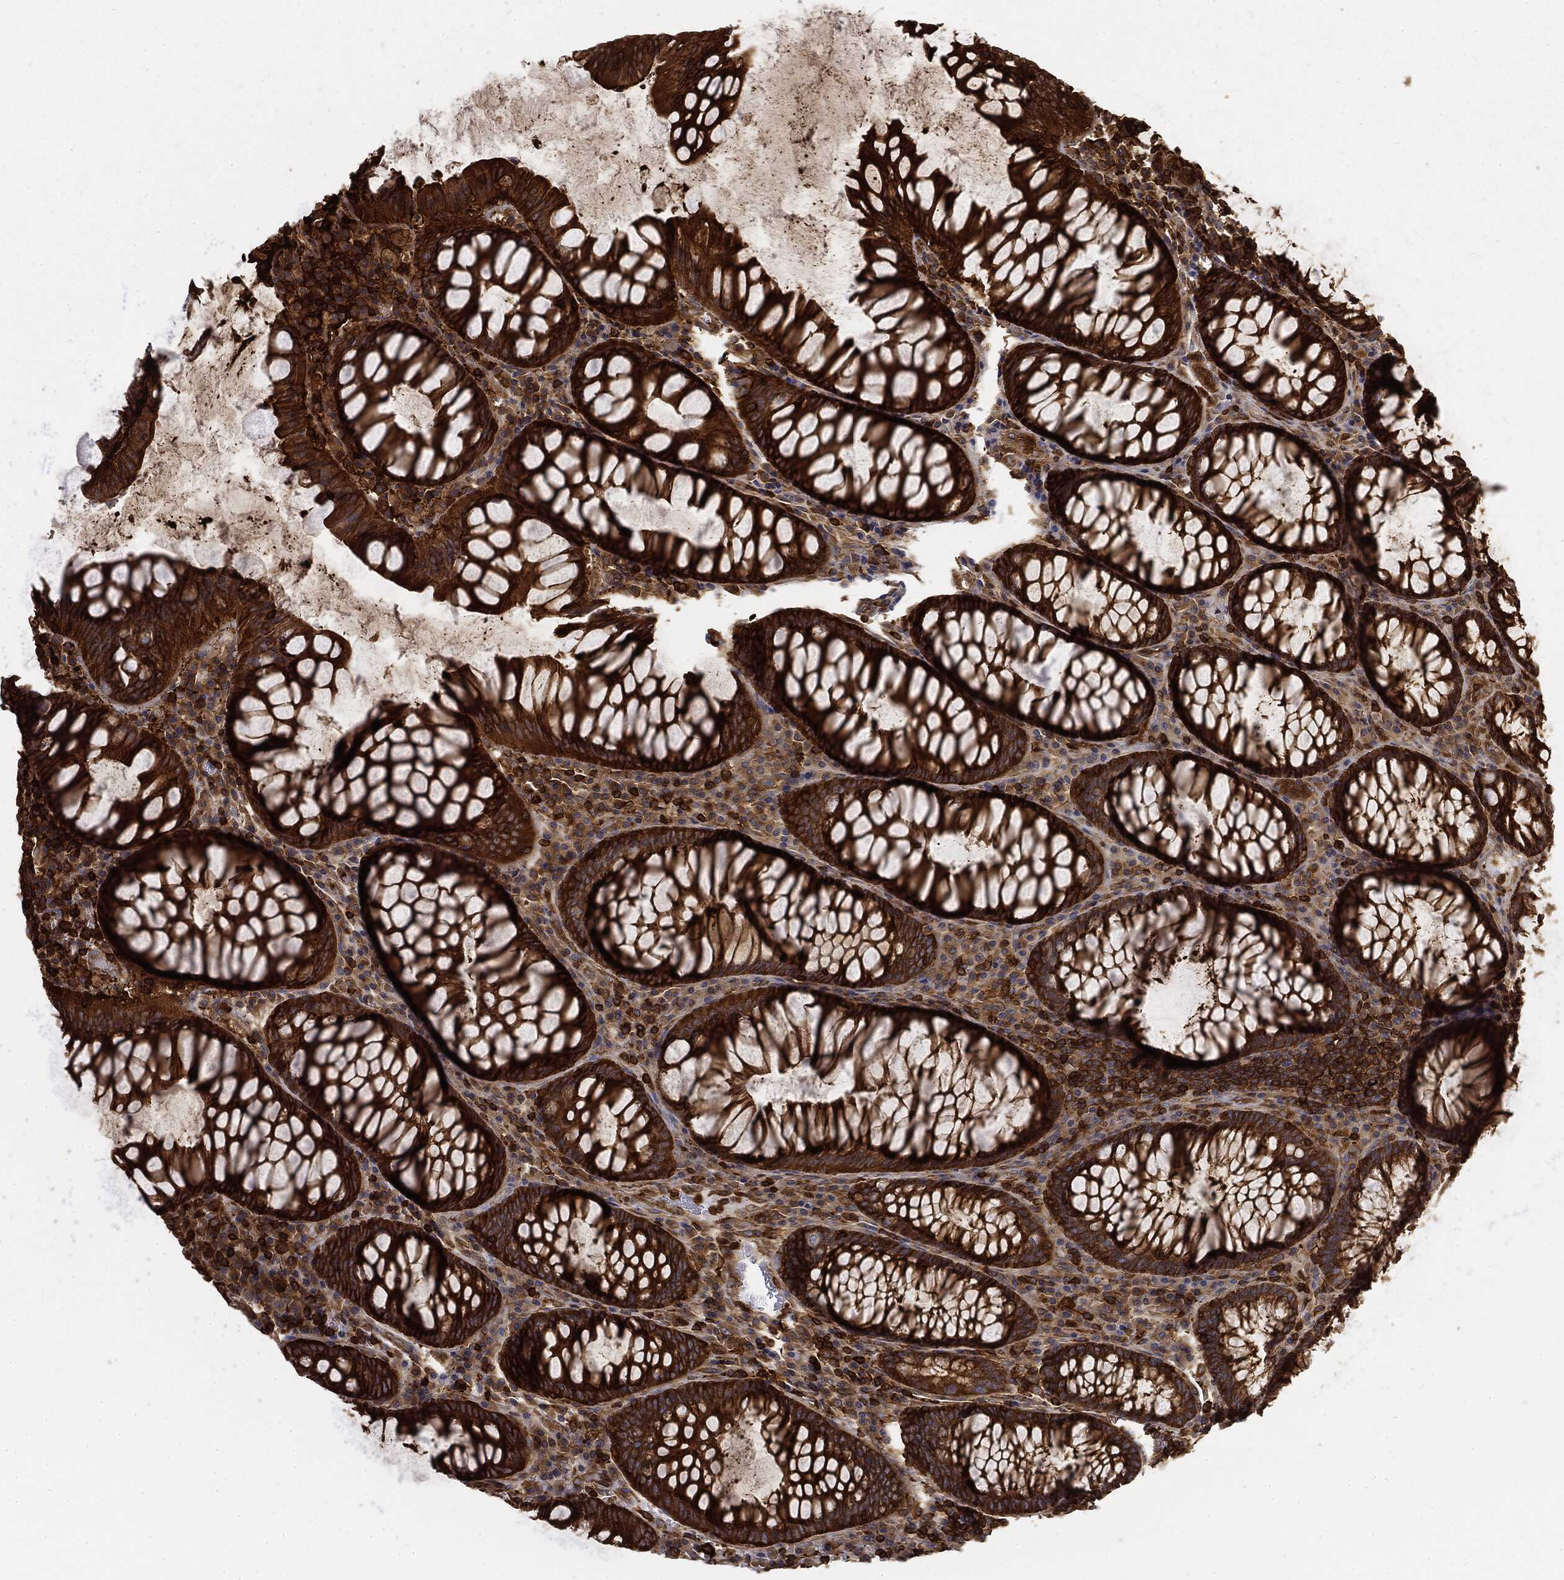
{"staining": {"intensity": "strong", "quantity": ">75%", "location": "cytoplasmic/membranous"}, "tissue": "colorectal cancer", "cell_type": "Tumor cells", "image_type": "cancer", "snomed": [{"axis": "morphology", "description": "Normal tissue, NOS"}, {"axis": "morphology", "description": "Adenocarcinoma, NOS"}, {"axis": "topography", "description": "Rectum"}, {"axis": "topography", "description": "Peripheral nerve tissue"}], "caption": "Colorectal cancer stained for a protein (brown) shows strong cytoplasmic/membranous positive positivity in about >75% of tumor cells.", "gene": "WDR1", "patient": {"sex": "male", "age": 92}}